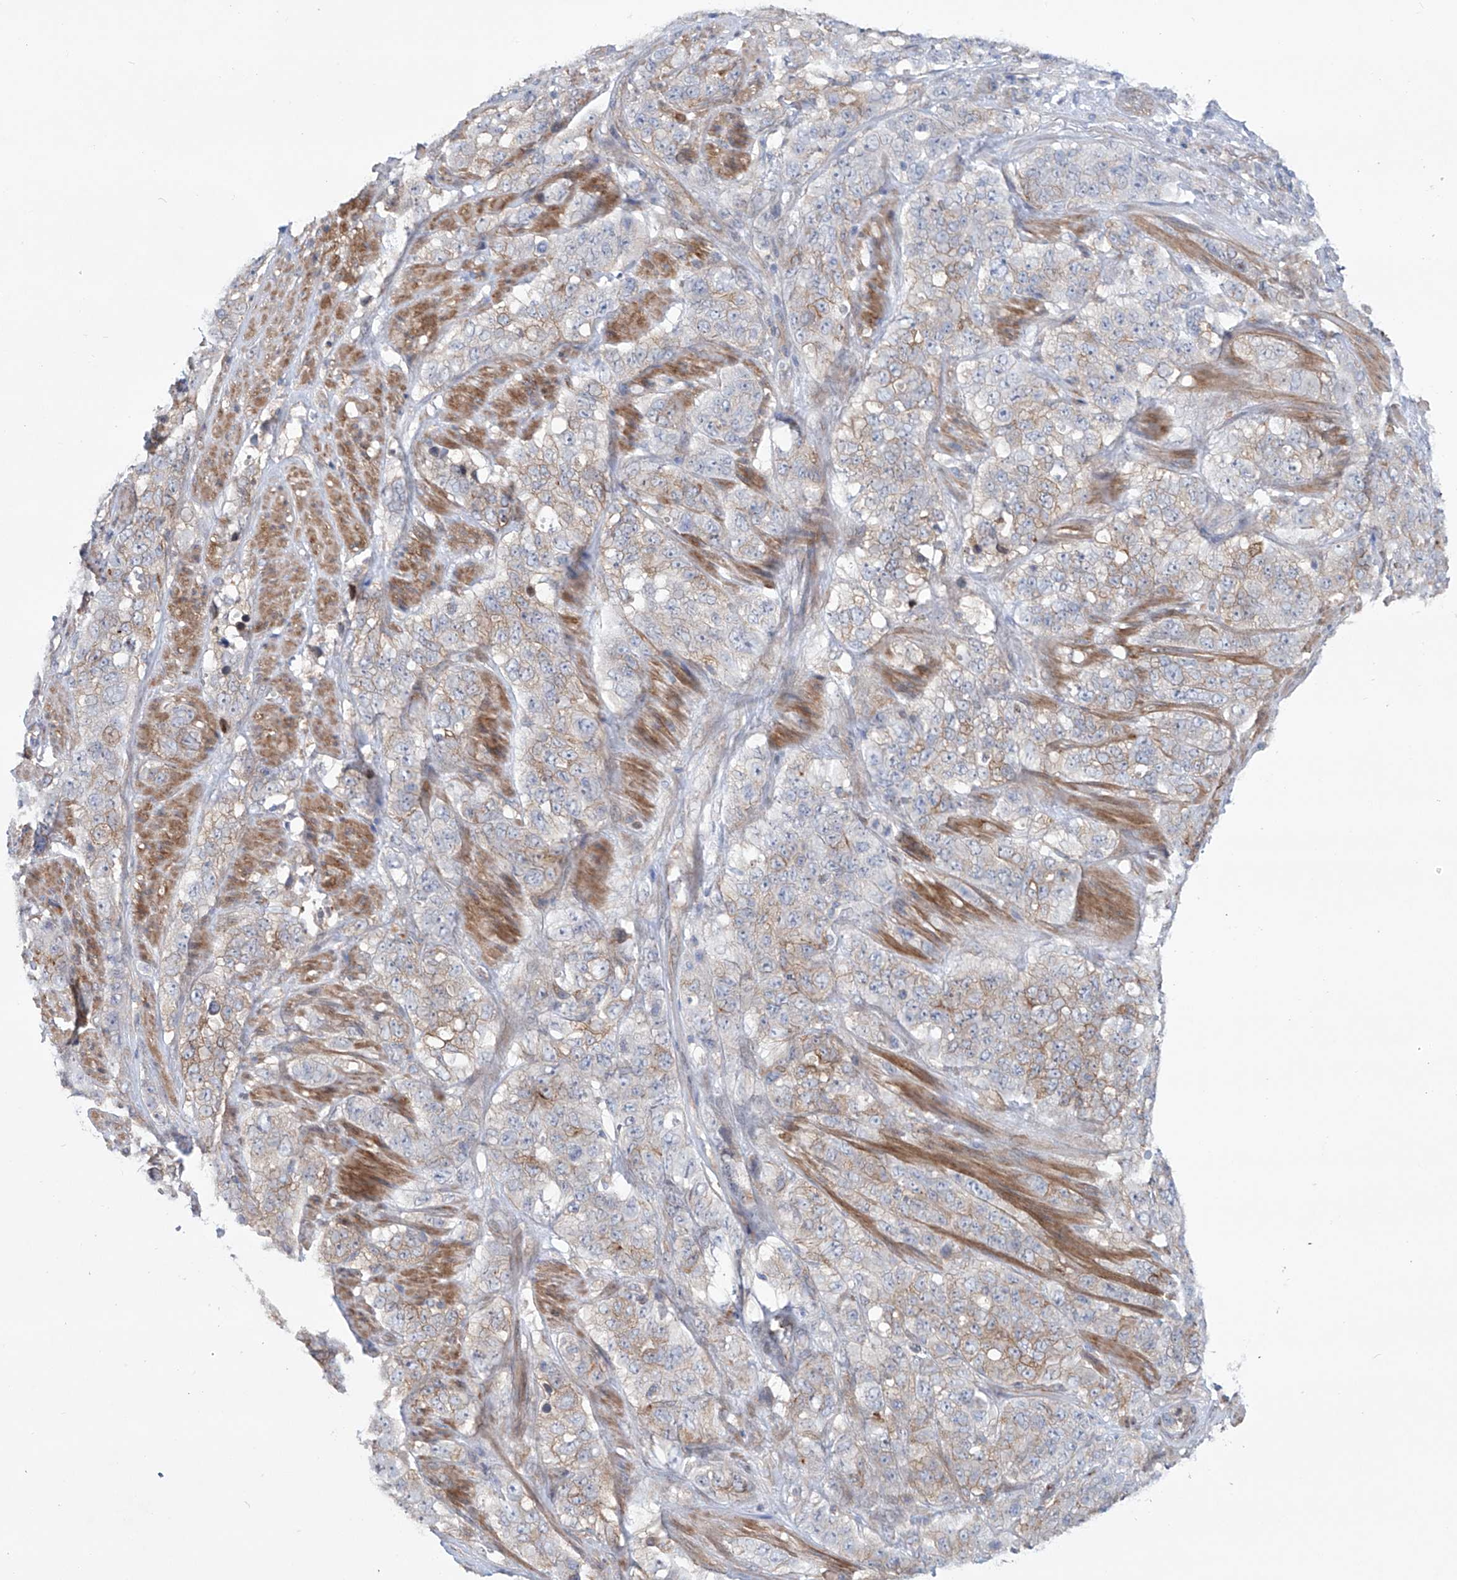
{"staining": {"intensity": "weak", "quantity": "<25%", "location": "cytoplasmic/membranous"}, "tissue": "stomach cancer", "cell_type": "Tumor cells", "image_type": "cancer", "snomed": [{"axis": "morphology", "description": "Adenocarcinoma, NOS"}, {"axis": "topography", "description": "Stomach"}], "caption": "Histopathology image shows no significant protein positivity in tumor cells of adenocarcinoma (stomach).", "gene": "KLC4", "patient": {"sex": "male", "age": 48}}